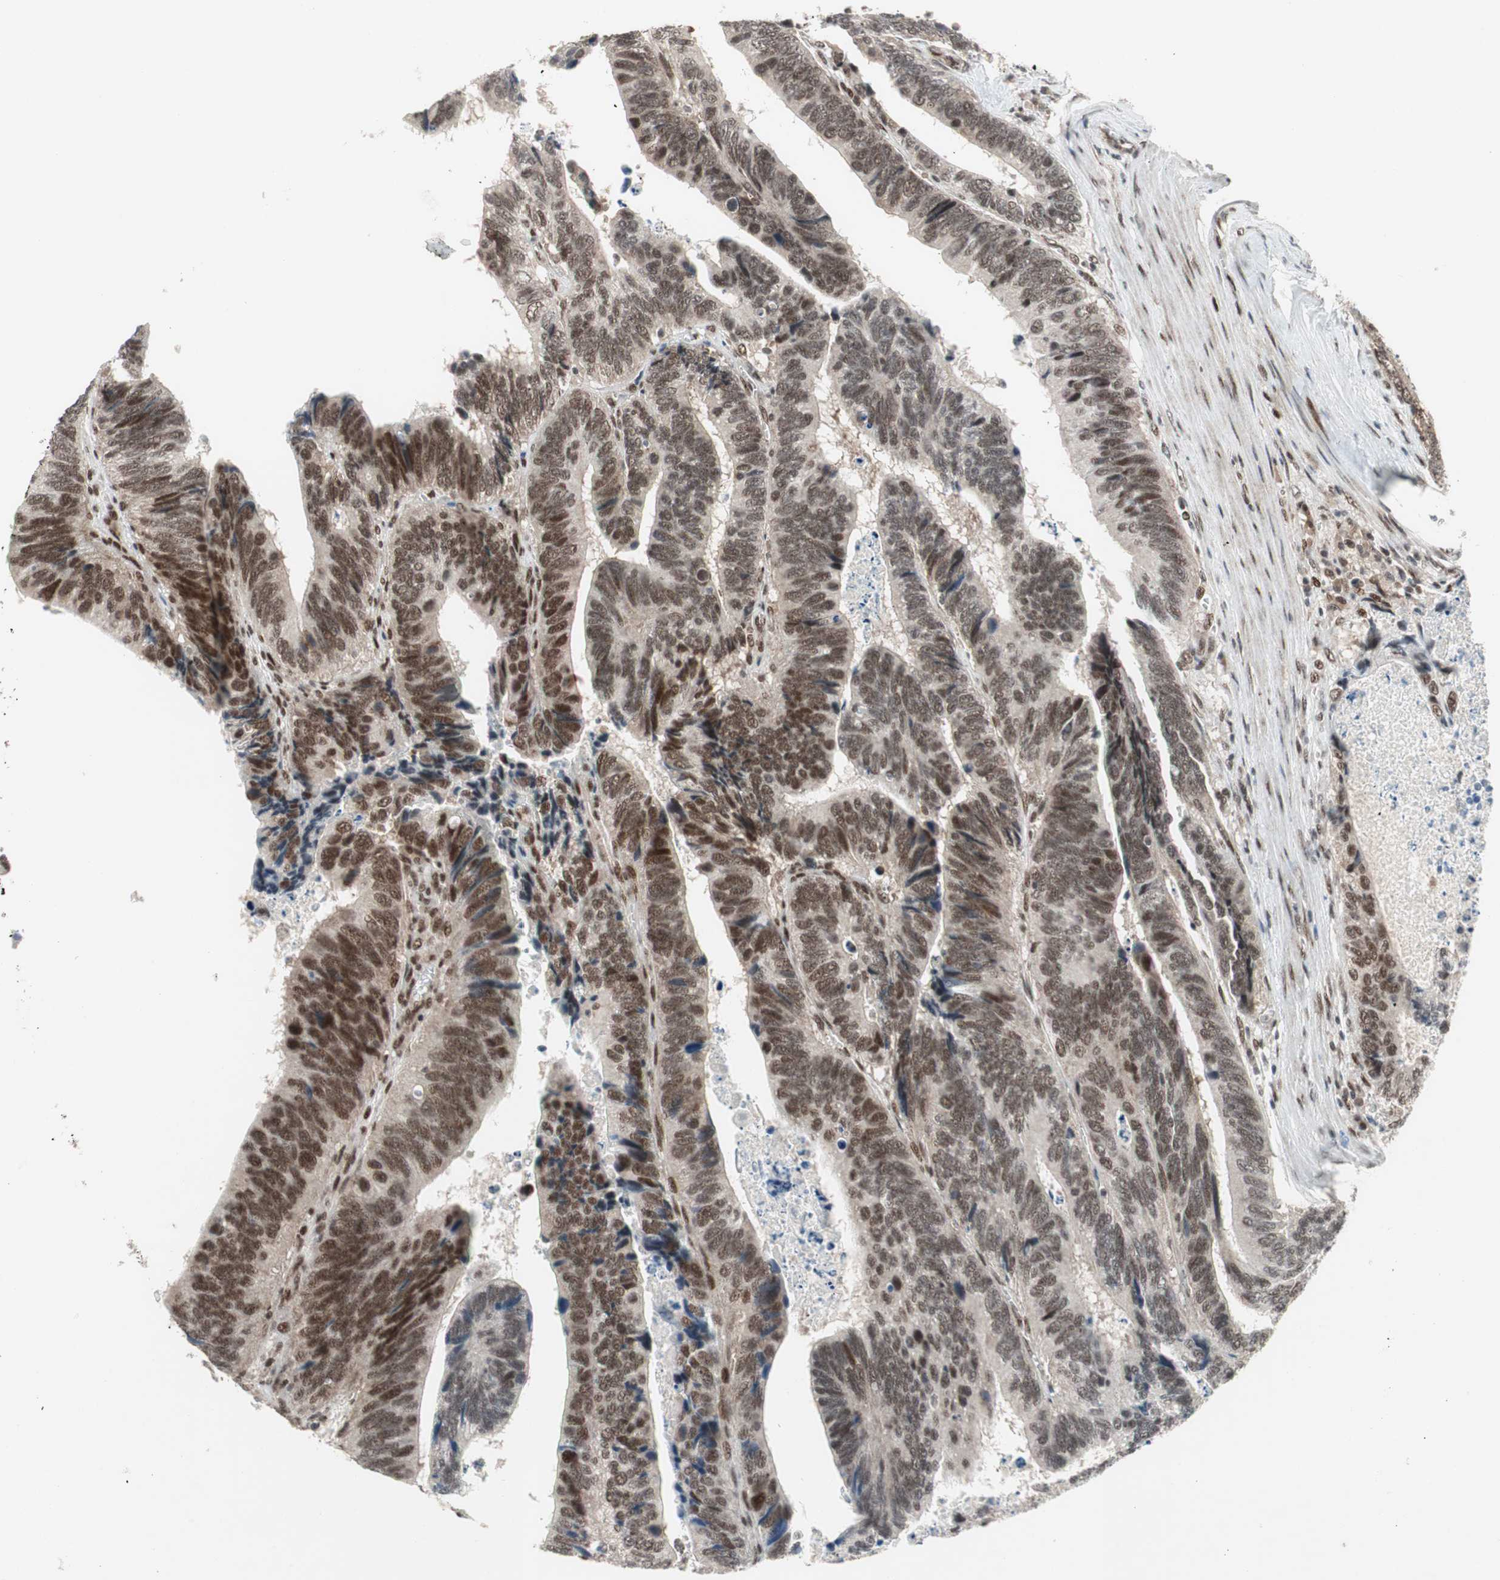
{"staining": {"intensity": "strong", "quantity": ">75%", "location": "cytoplasmic/membranous,nuclear"}, "tissue": "colorectal cancer", "cell_type": "Tumor cells", "image_type": "cancer", "snomed": [{"axis": "morphology", "description": "Adenocarcinoma, NOS"}, {"axis": "topography", "description": "Colon"}], "caption": "Immunohistochemical staining of colorectal cancer (adenocarcinoma) exhibits strong cytoplasmic/membranous and nuclear protein expression in approximately >75% of tumor cells.", "gene": "TCF12", "patient": {"sex": "male", "age": 72}}